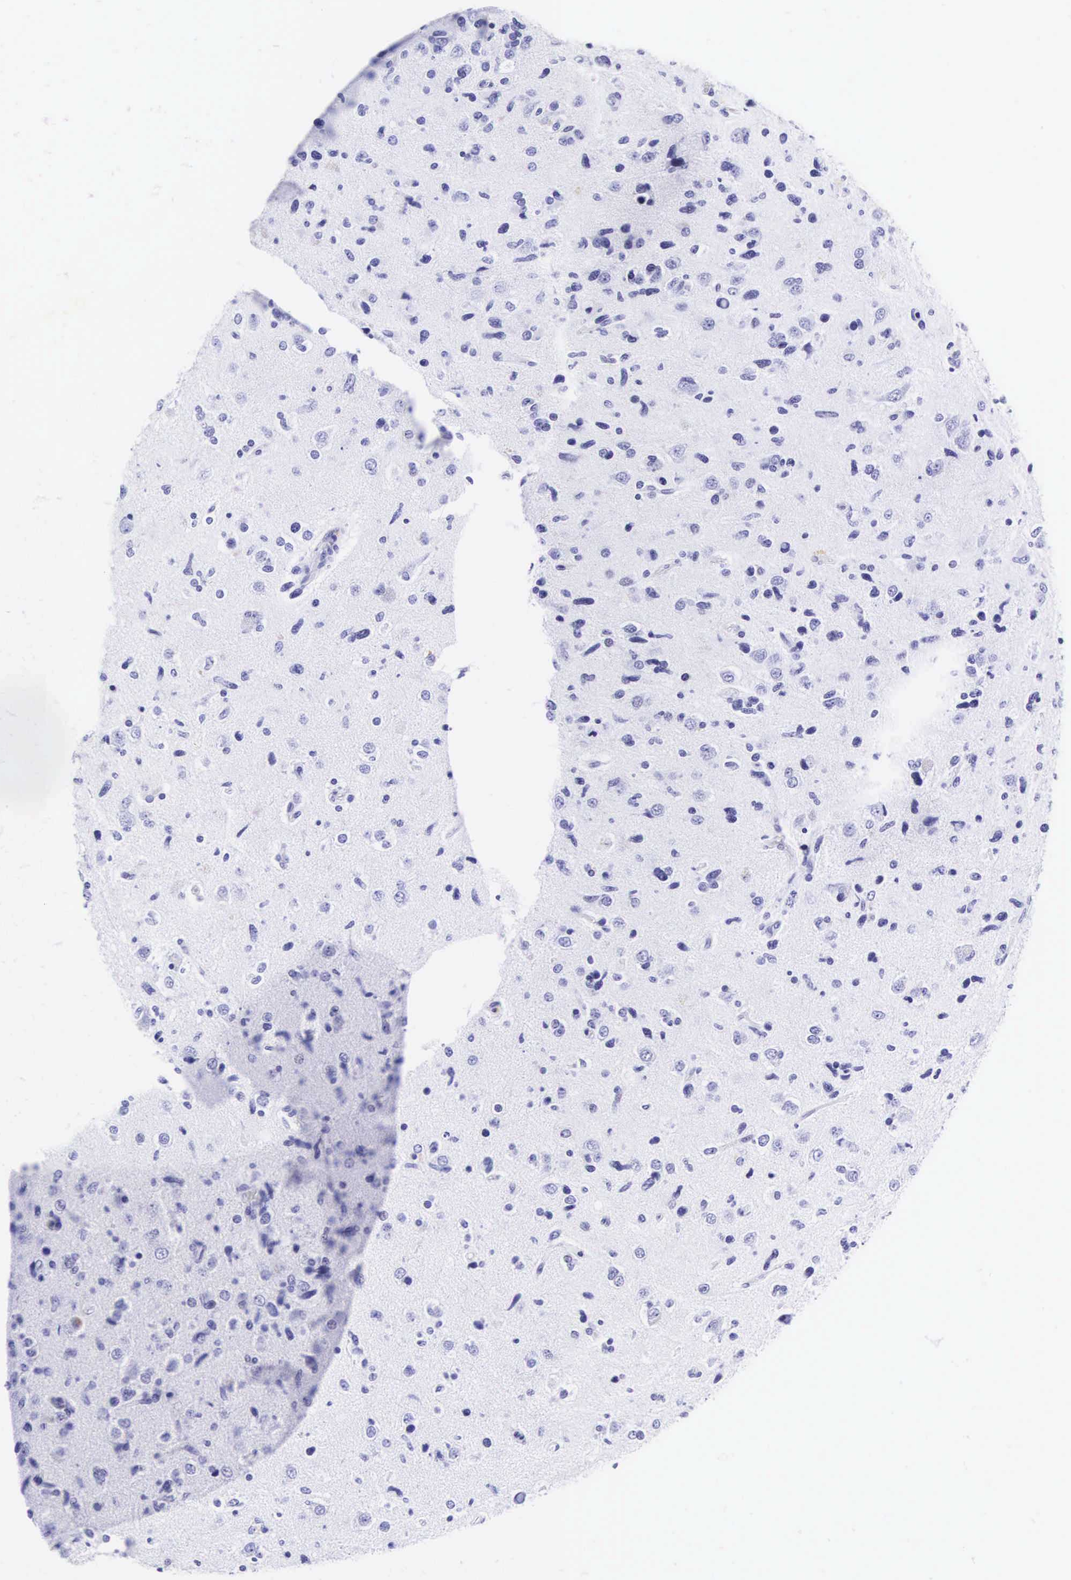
{"staining": {"intensity": "negative", "quantity": "none", "location": "none"}, "tissue": "glioma", "cell_type": "Tumor cells", "image_type": "cancer", "snomed": [{"axis": "morphology", "description": "Glioma, malignant, High grade"}, {"axis": "topography", "description": "Brain"}], "caption": "DAB (3,3'-diaminobenzidine) immunohistochemical staining of glioma displays no significant positivity in tumor cells.", "gene": "CD1A", "patient": {"sex": "male", "age": 77}}